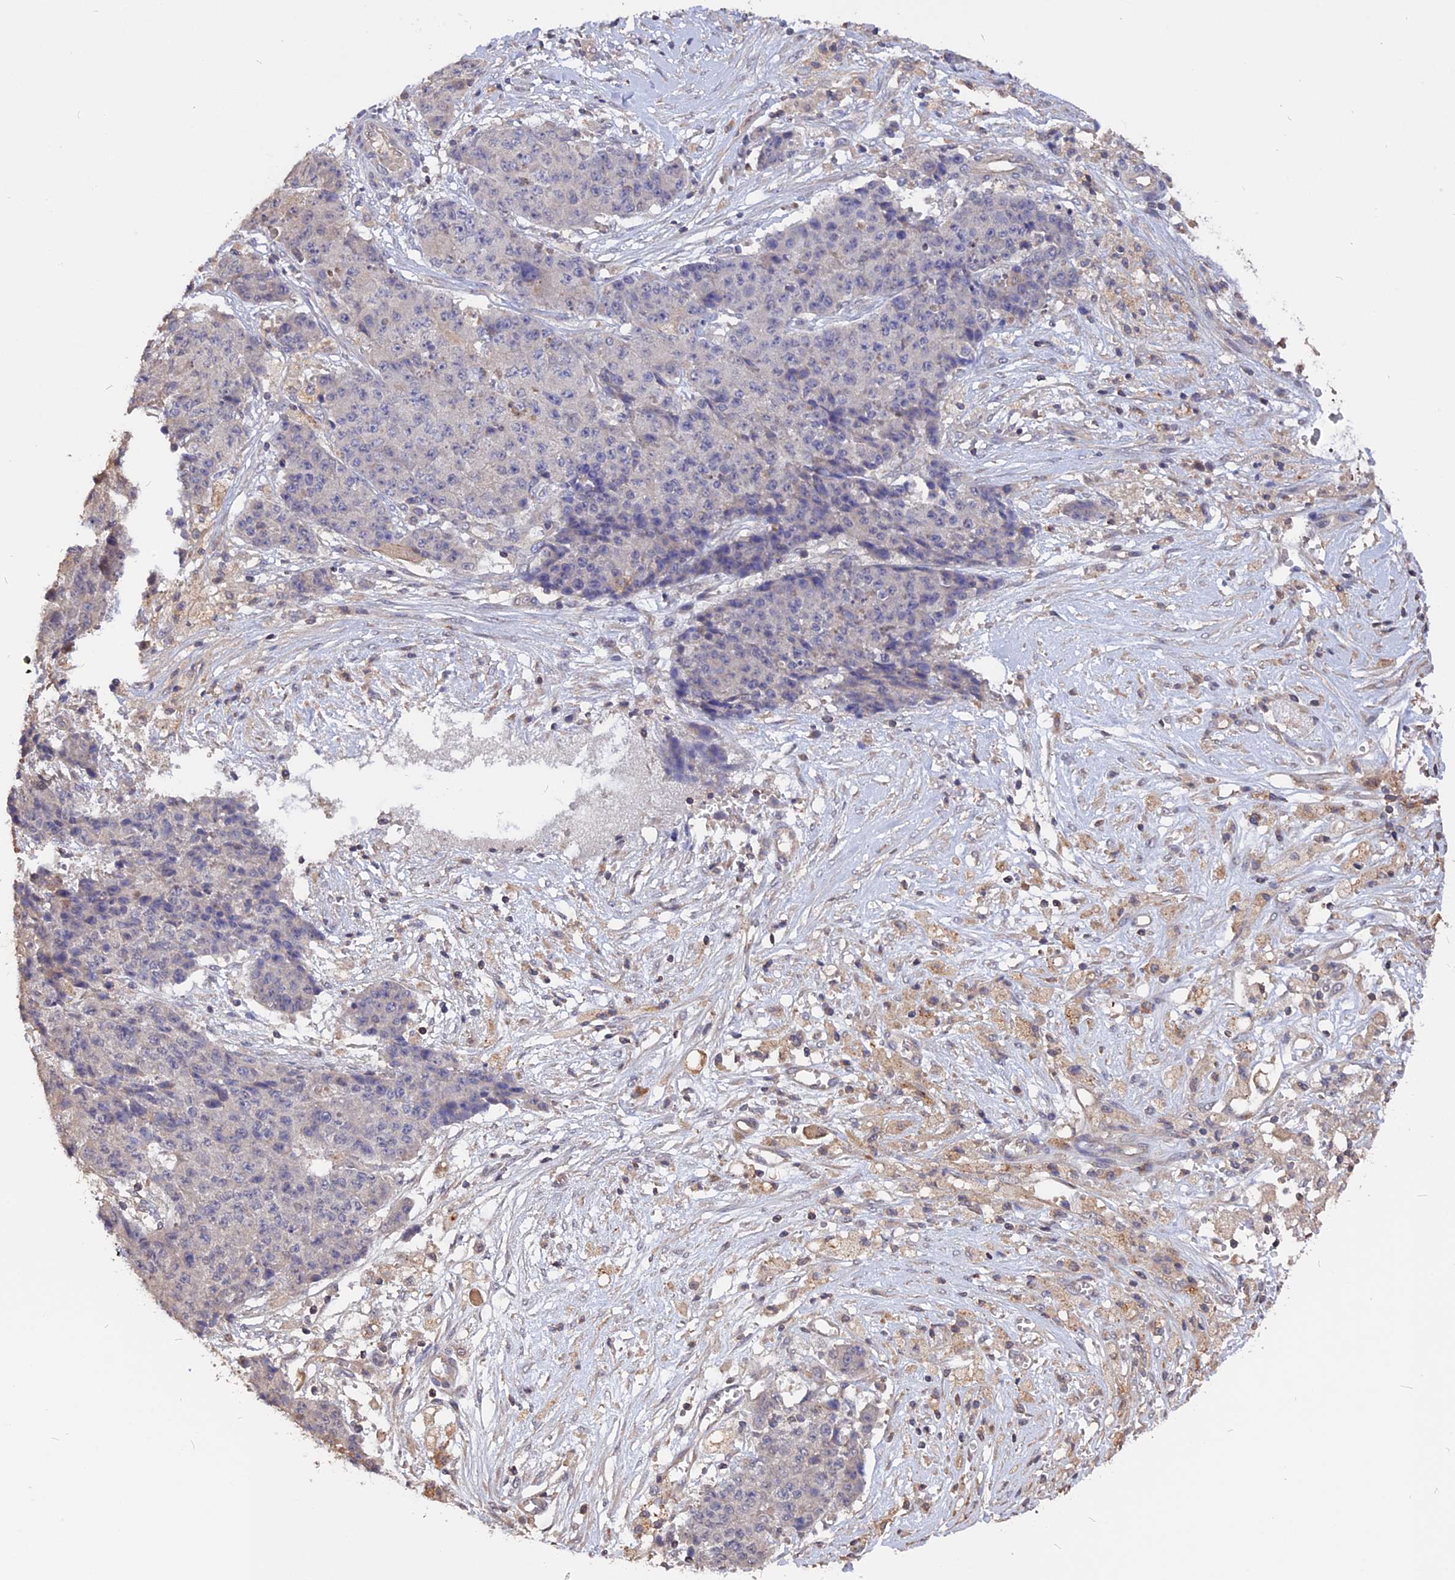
{"staining": {"intensity": "negative", "quantity": "none", "location": "none"}, "tissue": "ovarian cancer", "cell_type": "Tumor cells", "image_type": "cancer", "snomed": [{"axis": "morphology", "description": "Carcinoma, endometroid"}, {"axis": "topography", "description": "Ovary"}], "caption": "Tumor cells are negative for protein expression in human endometroid carcinoma (ovarian). Brightfield microscopy of IHC stained with DAB (3,3'-diaminobenzidine) (brown) and hematoxylin (blue), captured at high magnification.", "gene": "CARMIL2", "patient": {"sex": "female", "age": 42}}